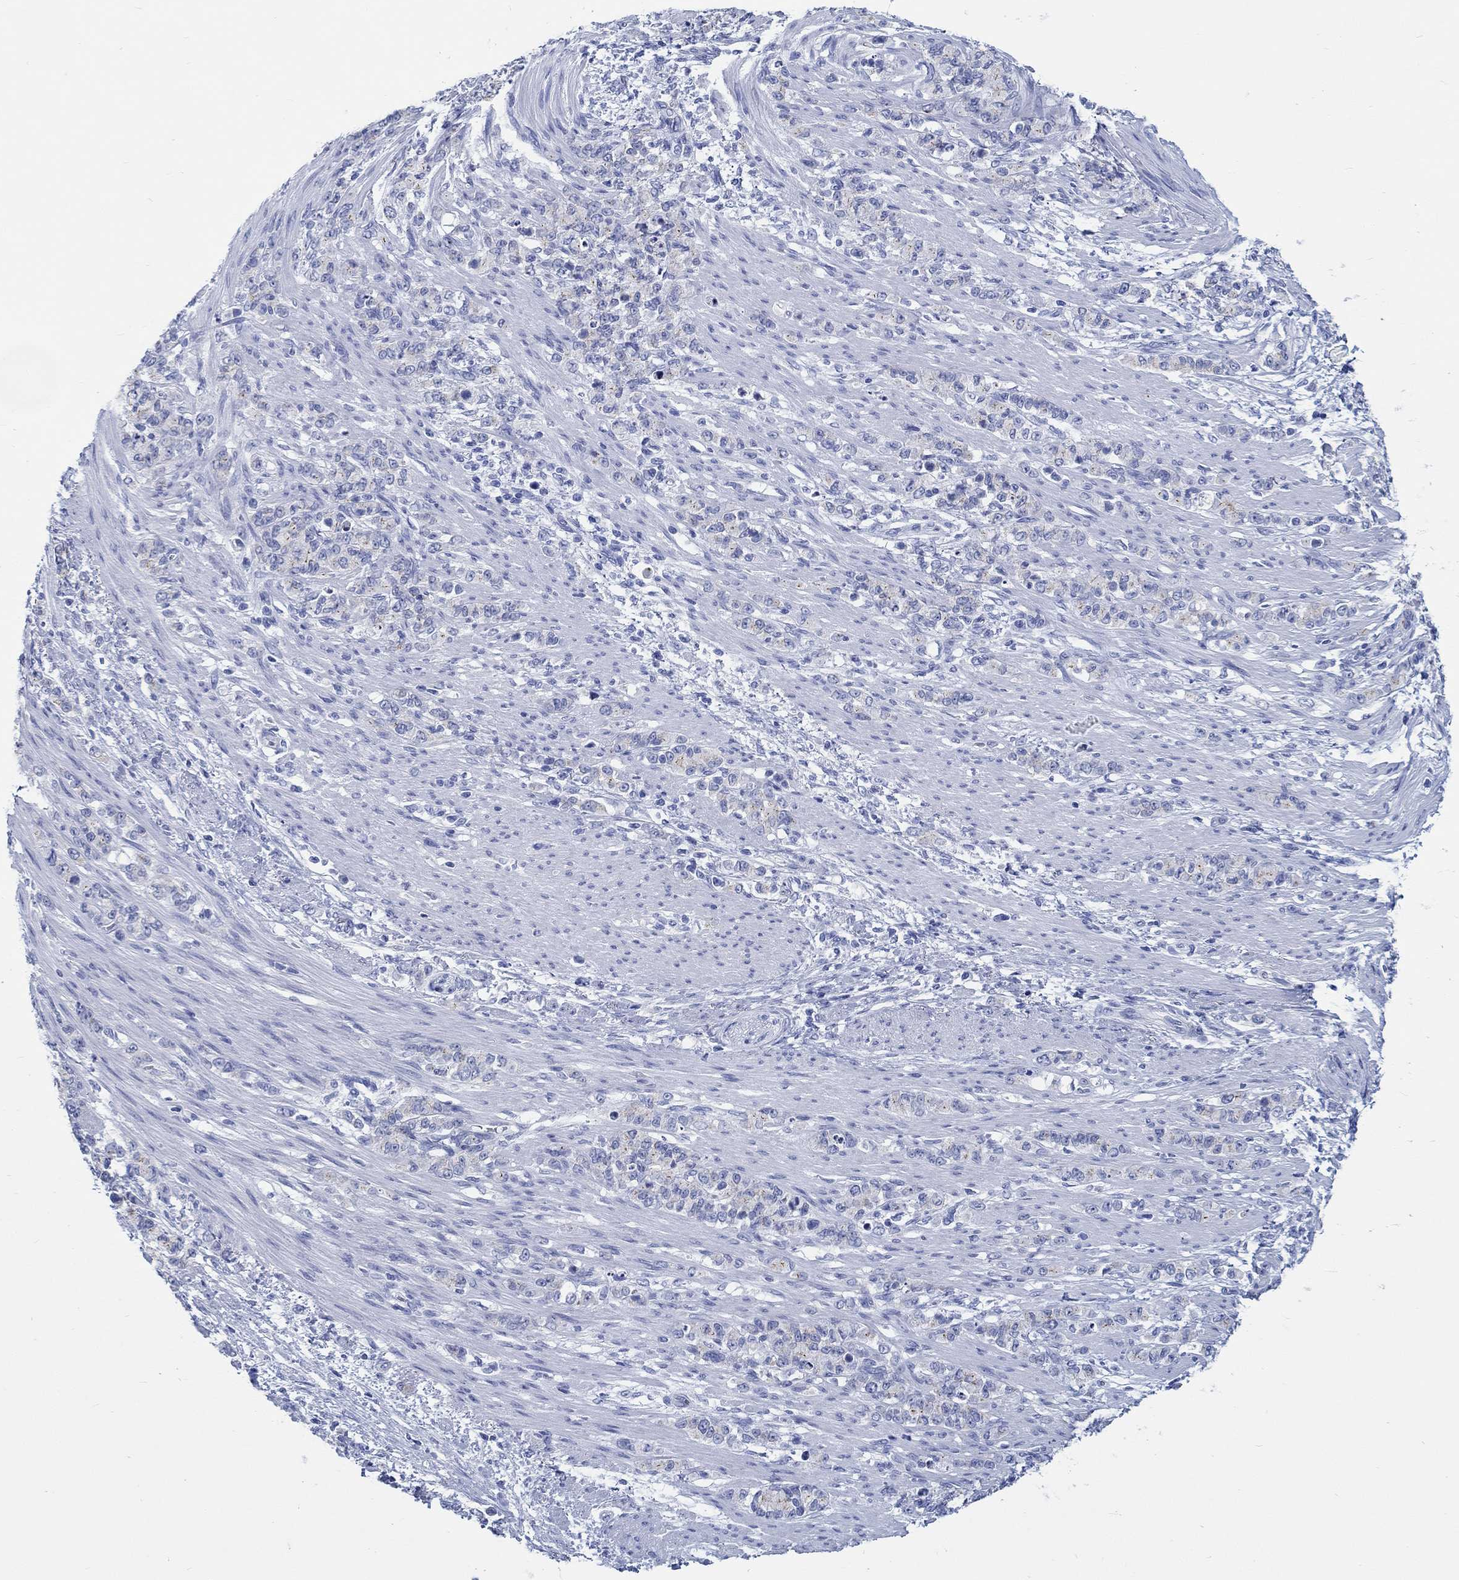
{"staining": {"intensity": "negative", "quantity": "none", "location": "none"}, "tissue": "stomach cancer", "cell_type": "Tumor cells", "image_type": "cancer", "snomed": [{"axis": "morphology", "description": "Normal tissue, NOS"}, {"axis": "morphology", "description": "Adenocarcinoma, NOS"}, {"axis": "topography", "description": "Stomach"}], "caption": "Immunohistochemistry micrograph of stomach cancer (adenocarcinoma) stained for a protein (brown), which displays no positivity in tumor cells.", "gene": "RD3L", "patient": {"sex": "female", "age": 79}}